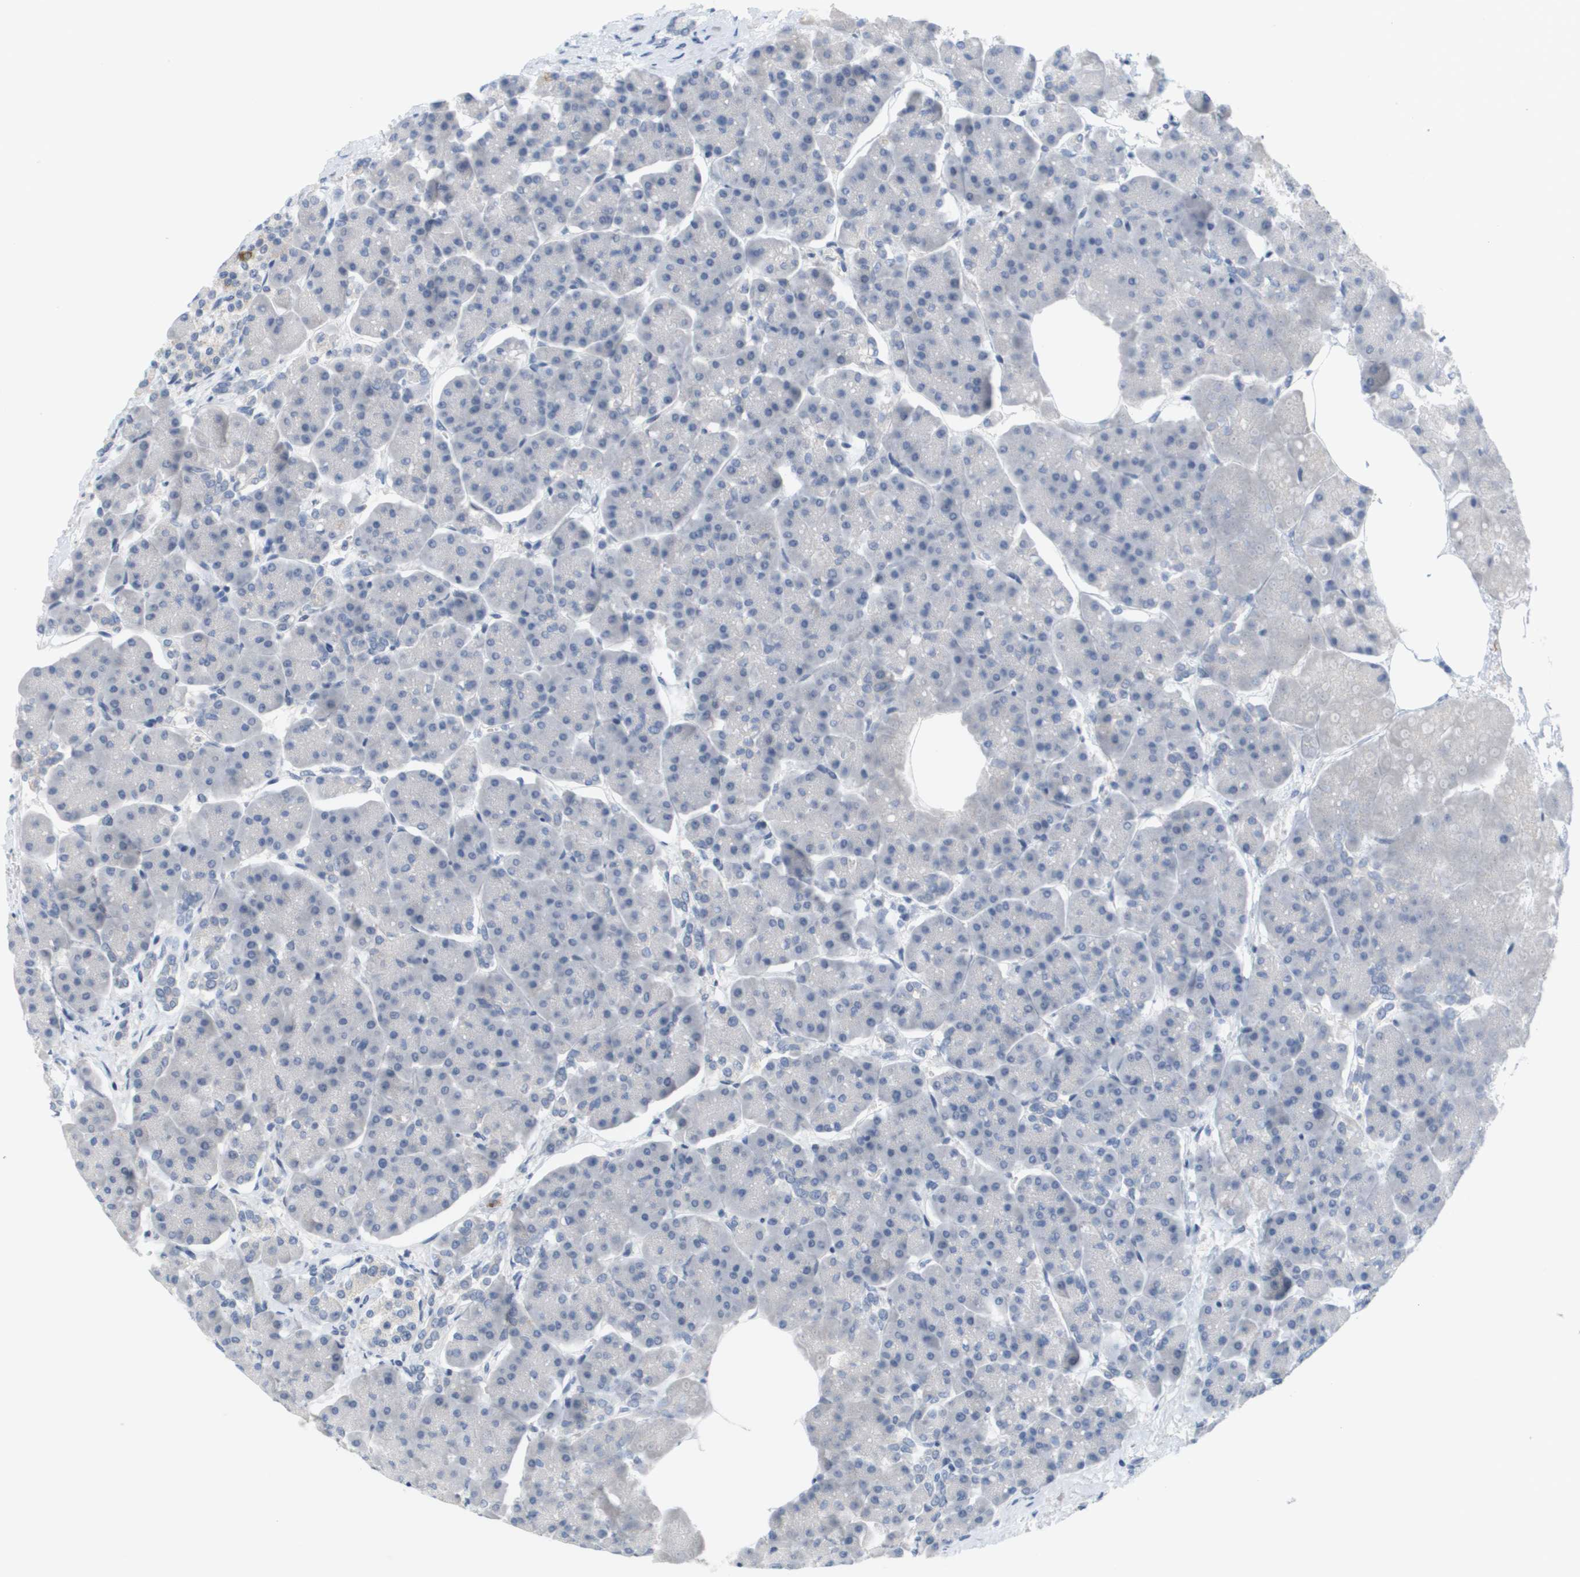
{"staining": {"intensity": "negative", "quantity": "none", "location": "none"}, "tissue": "pancreas", "cell_type": "Exocrine glandular cells", "image_type": "normal", "snomed": [{"axis": "morphology", "description": "Normal tissue, NOS"}, {"axis": "topography", "description": "Pancreas"}], "caption": "This image is of normal pancreas stained with IHC to label a protein in brown with the nuclei are counter-stained blue. There is no staining in exocrine glandular cells. The staining is performed using DAB (3,3'-diaminobenzidine) brown chromogen with nuclei counter-stained in using hematoxylin.", "gene": "ANGPT2", "patient": {"sex": "female", "age": 70}}